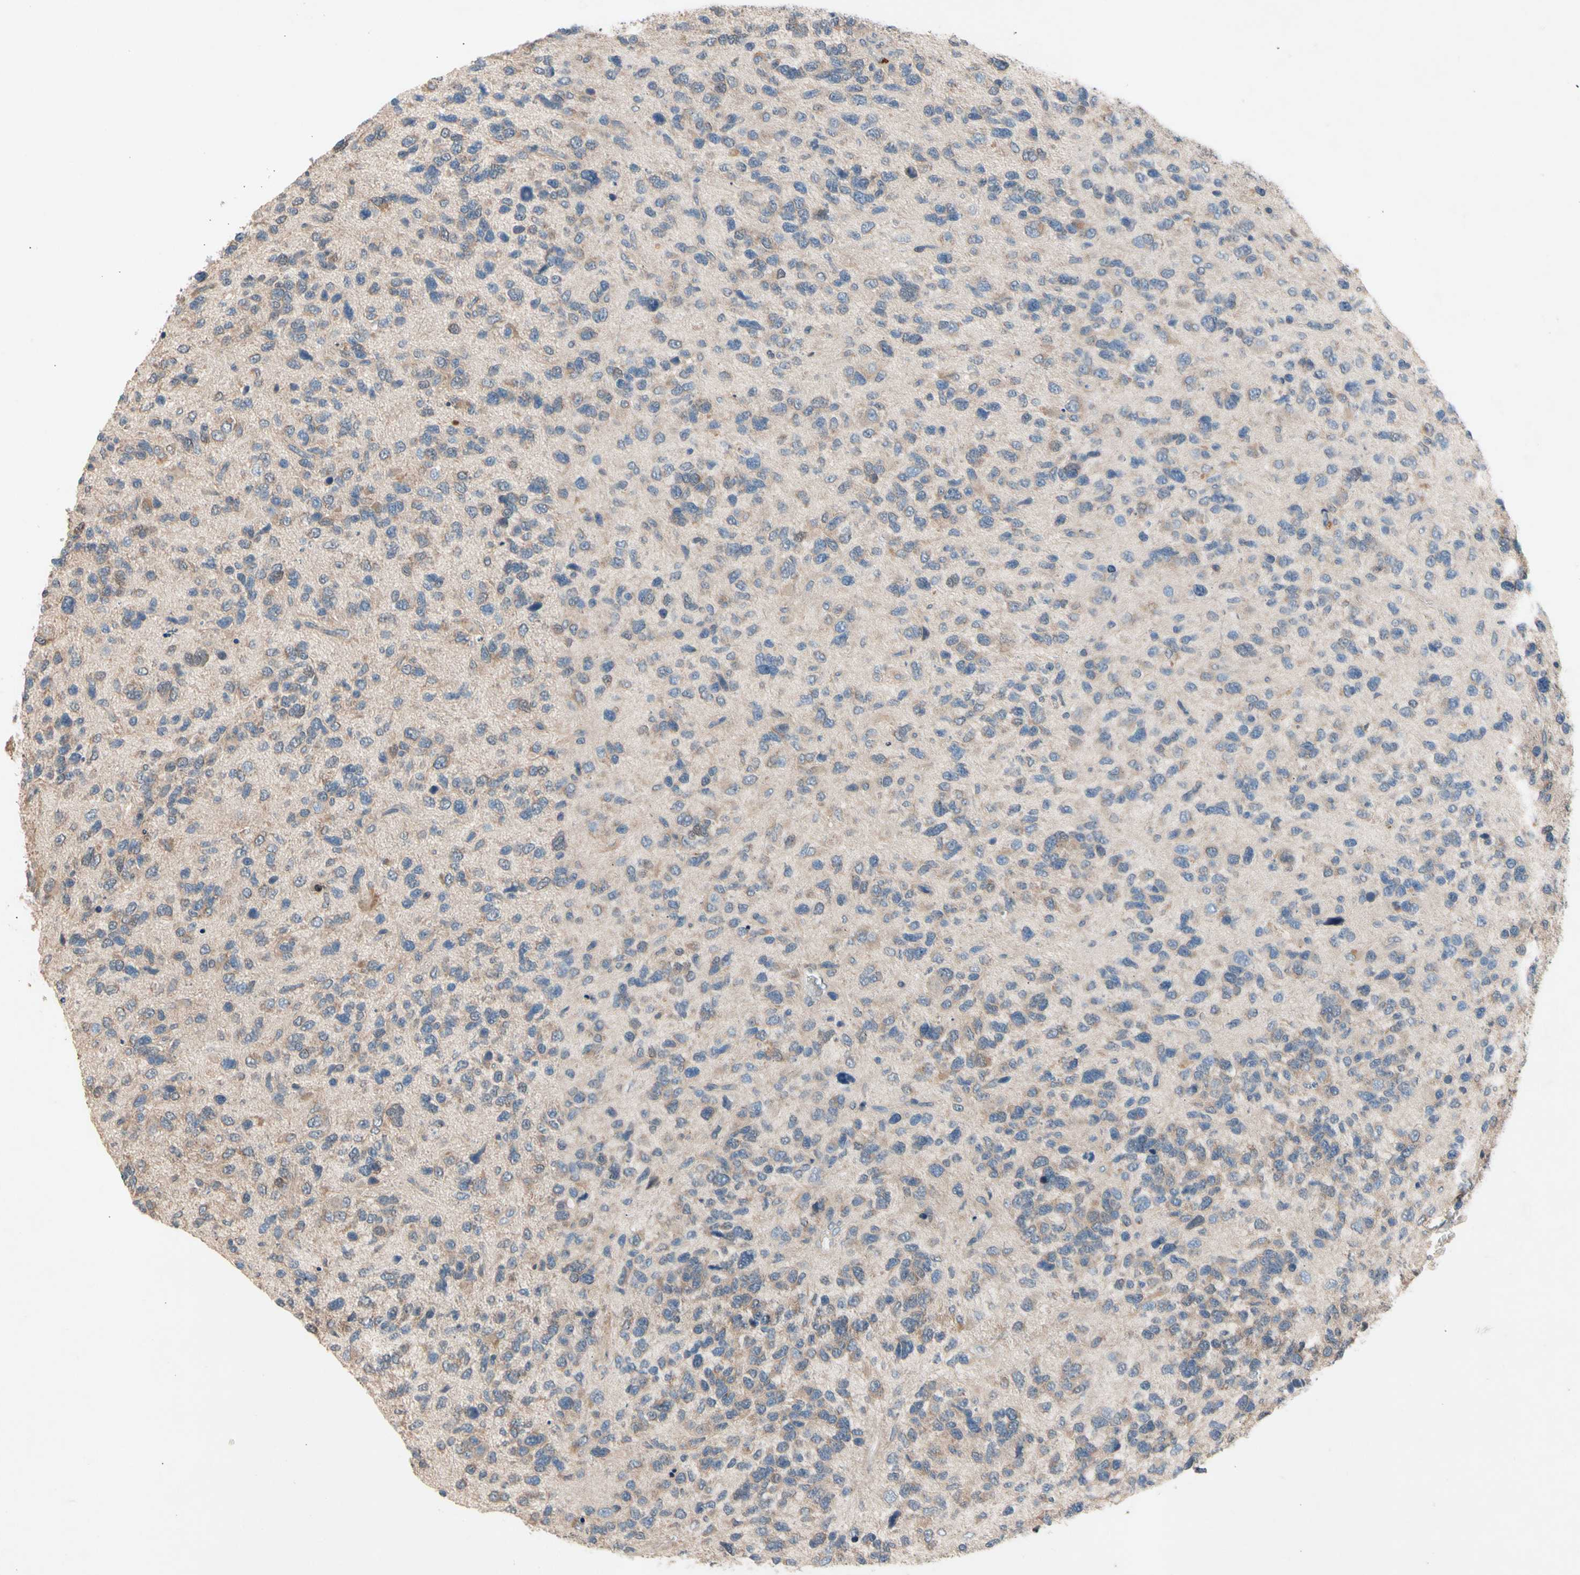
{"staining": {"intensity": "weak", "quantity": ">75%", "location": "cytoplasmic/membranous"}, "tissue": "glioma", "cell_type": "Tumor cells", "image_type": "cancer", "snomed": [{"axis": "morphology", "description": "Glioma, malignant, High grade"}, {"axis": "topography", "description": "Brain"}], "caption": "Protein staining of glioma tissue exhibits weak cytoplasmic/membranous positivity in about >75% of tumor cells.", "gene": "PRDX4", "patient": {"sex": "female", "age": 58}}